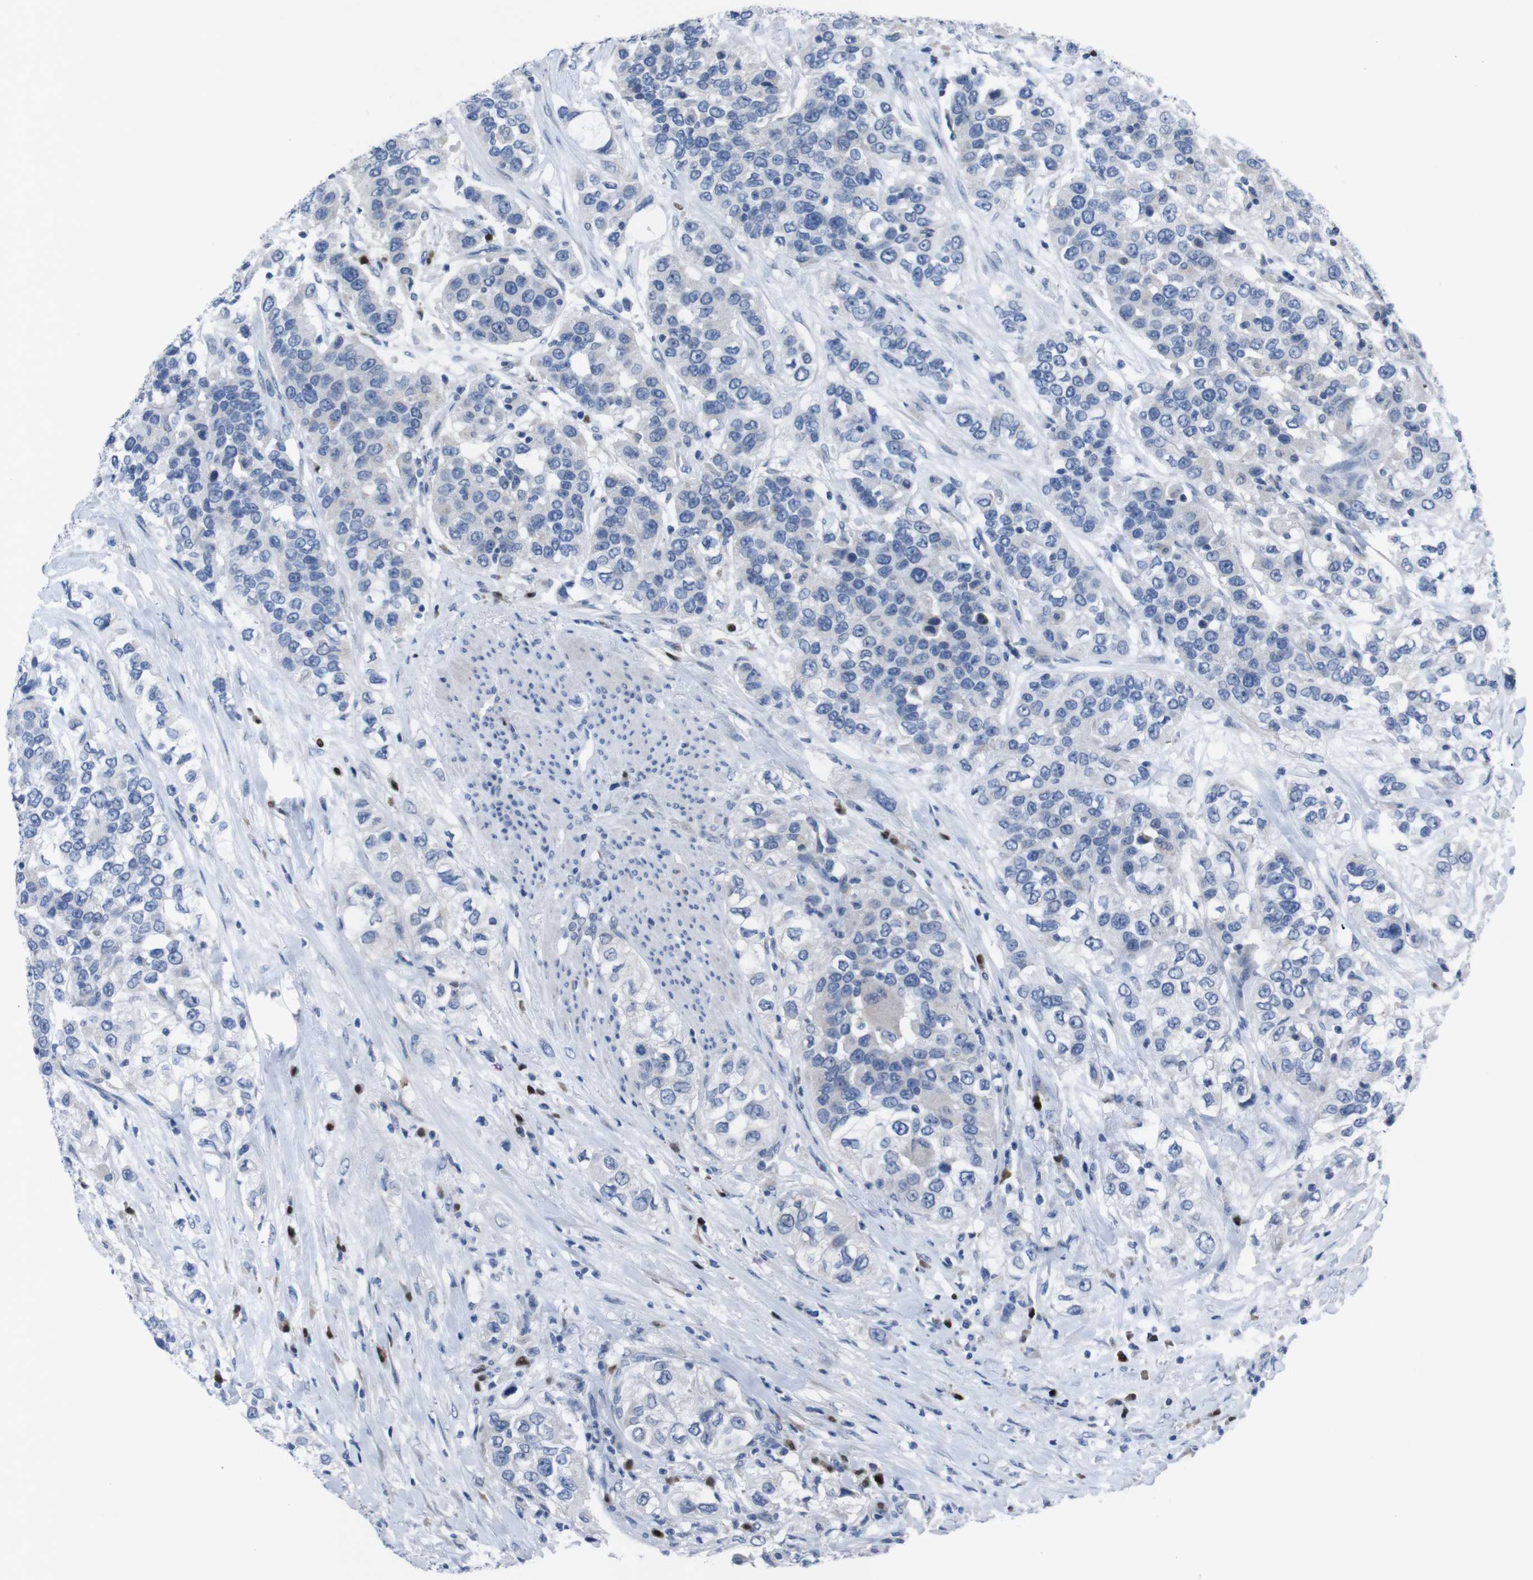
{"staining": {"intensity": "negative", "quantity": "none", "location": "none"}, "tissue": "urothelial cancer", "cell_type": "Tumor cells", "image_type": "cancer", "snomed": [{"axis": "morphology", "description": "Urothelial carcinoma, High grade"}, {"axis": "topography", "description": "Urinary bladder"}], "caption": "Immunohistochemistry (IHC) photomicrograph of urothelial cancer stained for a protein (brown), which exhibits no staining in tumor cells. The staining was performed using DAB (3,3'-diaminobenzidine) to visualize the protein expression in brown, while the nuclei were stained in blue with hematoxylin (Magnification: 20x).", "gene": "IRF4", "patient": {"sex": "female", "age": 80}}